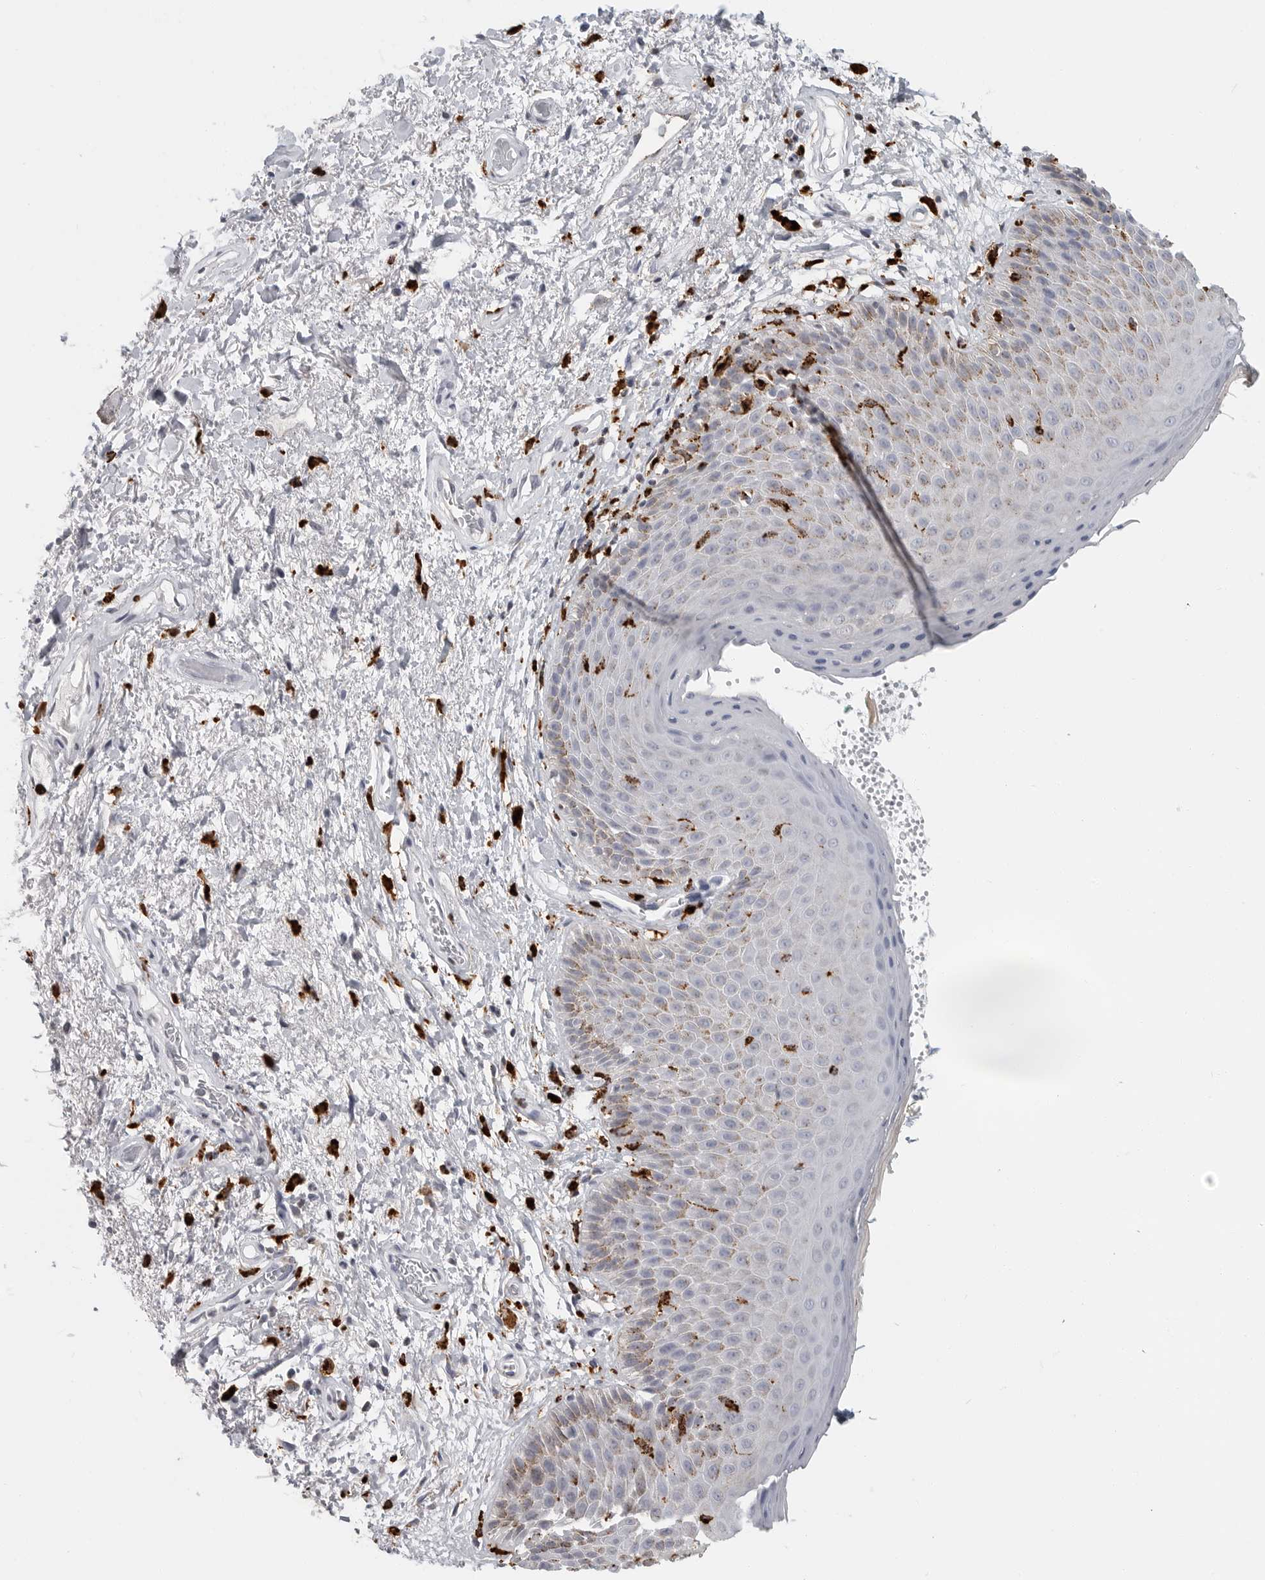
{"staining": {"intensity": "moderate", "quantity": "<25%", "location": "cytoplasmic/membranous"}, "tissue": "skin", "cell_type": "Epidermal cells", "image_type": "normal", "snomed": [{"axis": "morphology", "description": "Normal tissue, NOS"}, {"axis": "topography", "description": "Anal"}], "caption": "Immunohistochemical staining of normal human skin demonstrates moderate cytoplasmic/membranous protein staining in approximately <25% of epidermal cells.", "gene": "IFI30", "patient": {"sex": "male", "age": 74}}